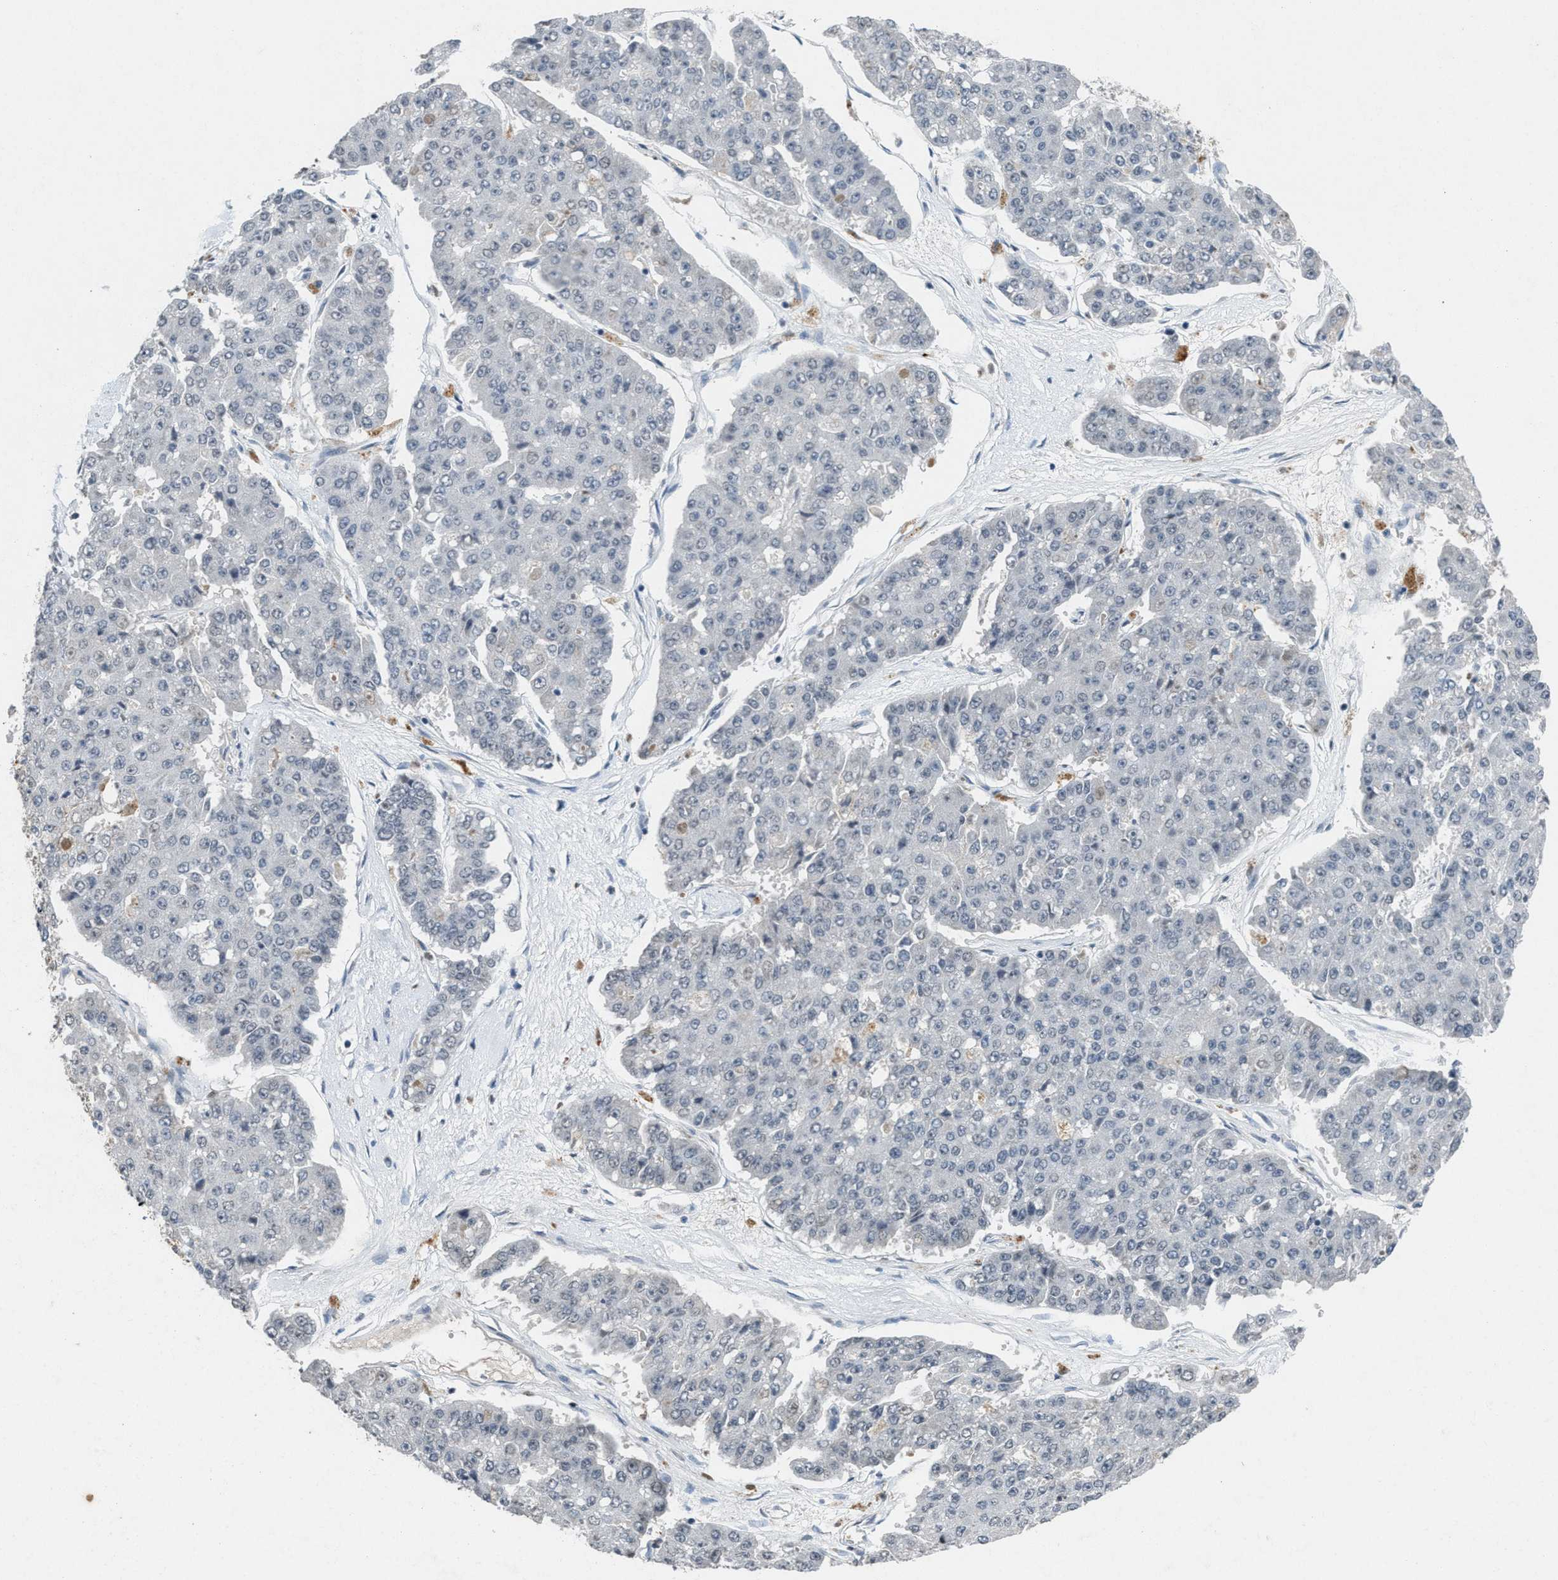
{"staining": {"intensity": "negative", "quantity": "none", "location": "none"}, "tissue": "pancreatic cancer", "cell_type": "Tumor cells", "image_type": "cancer", "snomed": [{"axis": "morphology", "description": "Adenocarcinoma, NOS"}, {"axis": "topography", "description": "Pancreas"}], "caption": "A histopathology image of pancreatic cancer stained for a protein displays no brown staining in tumor cells.", "gene": "SLC5A5", "patient": {"sex": "male", "age": 50}}